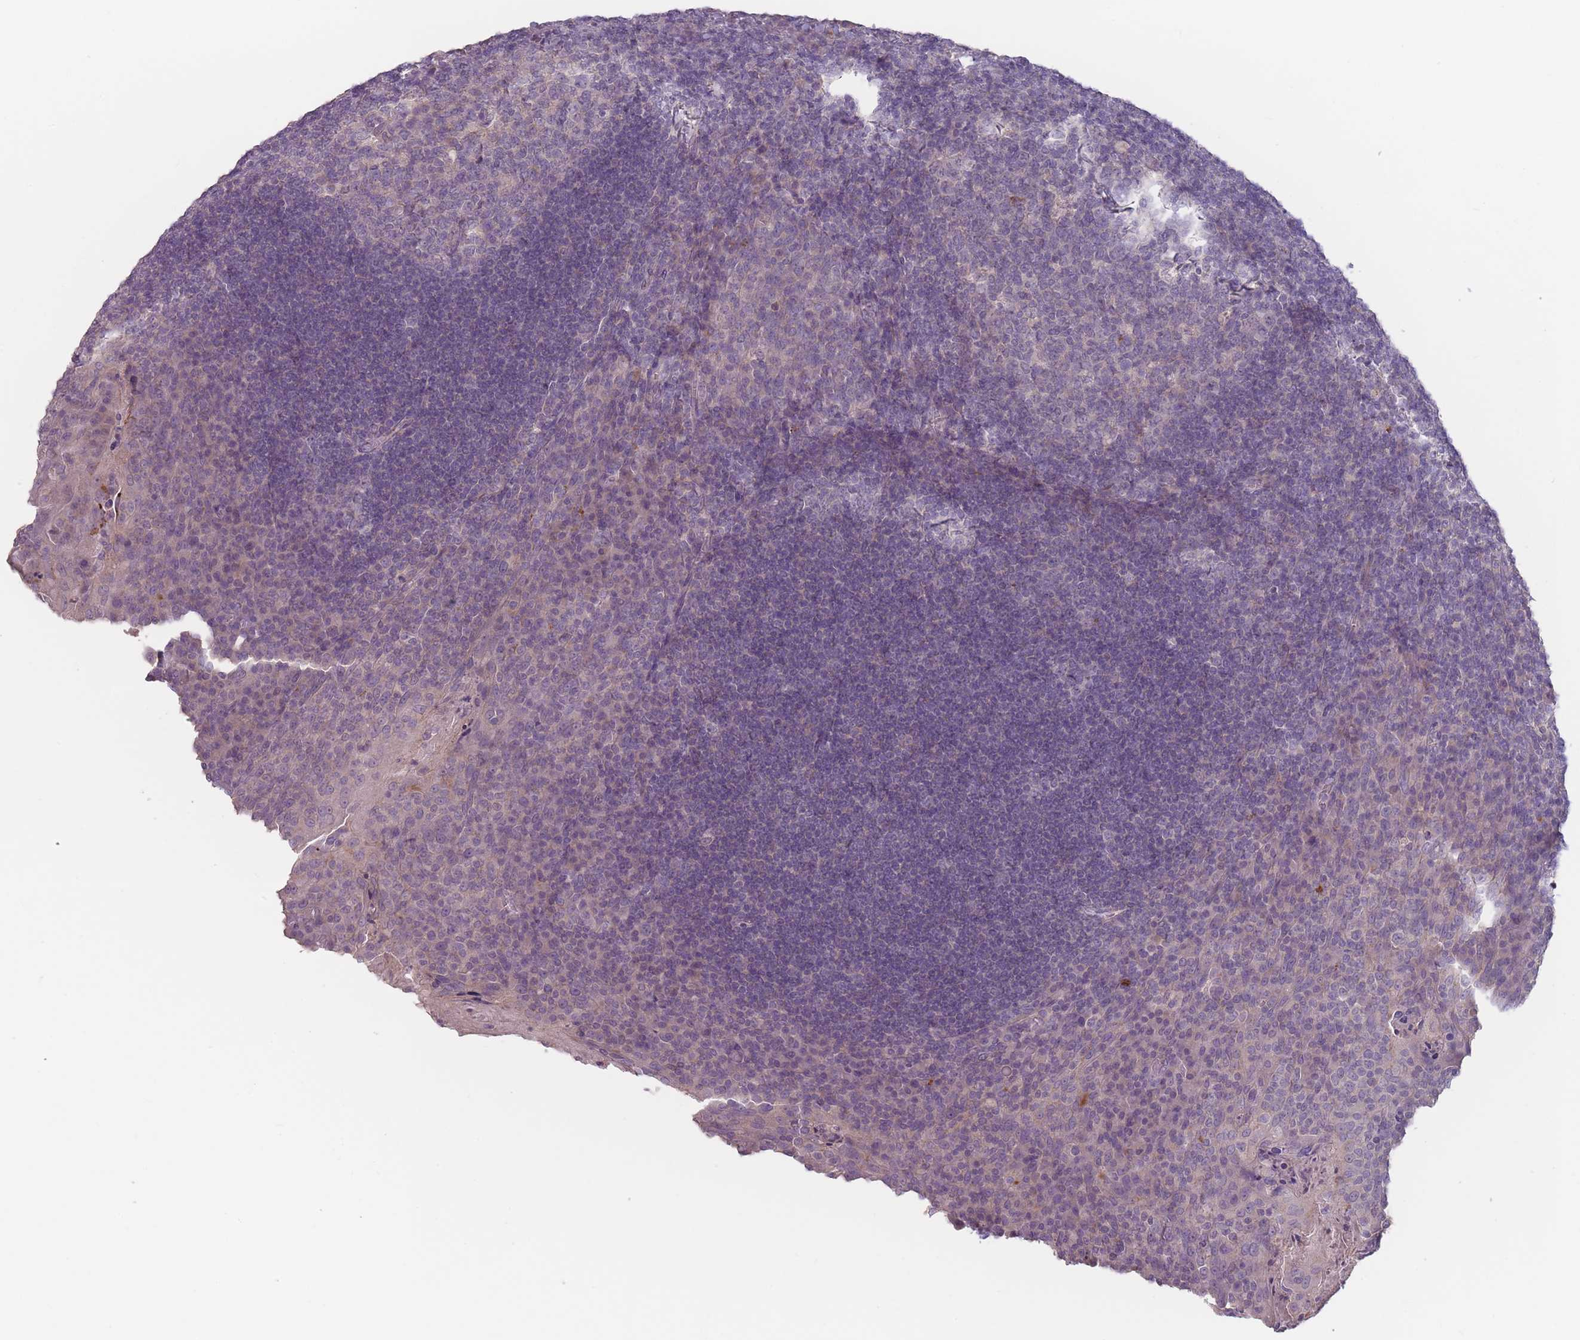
{"staining": {"intensity": "negative", "quantity": "none", "location": "none"}, "tissue": "tonsil", "cell_type": "Germinal center cells", "image_type": "normal", "snomed": [{"axis": "morphology", "description": "Normal tissue, NOS"}, {"axis": "topography", "description": "Tonsil"}], "caption": "This is an immunohistochemistry (IHC) image of benign tonsil. There is no expression in germinal center cells.", "gene": "AKAIN1", "patient": {"sex": "male", "age": 17}}